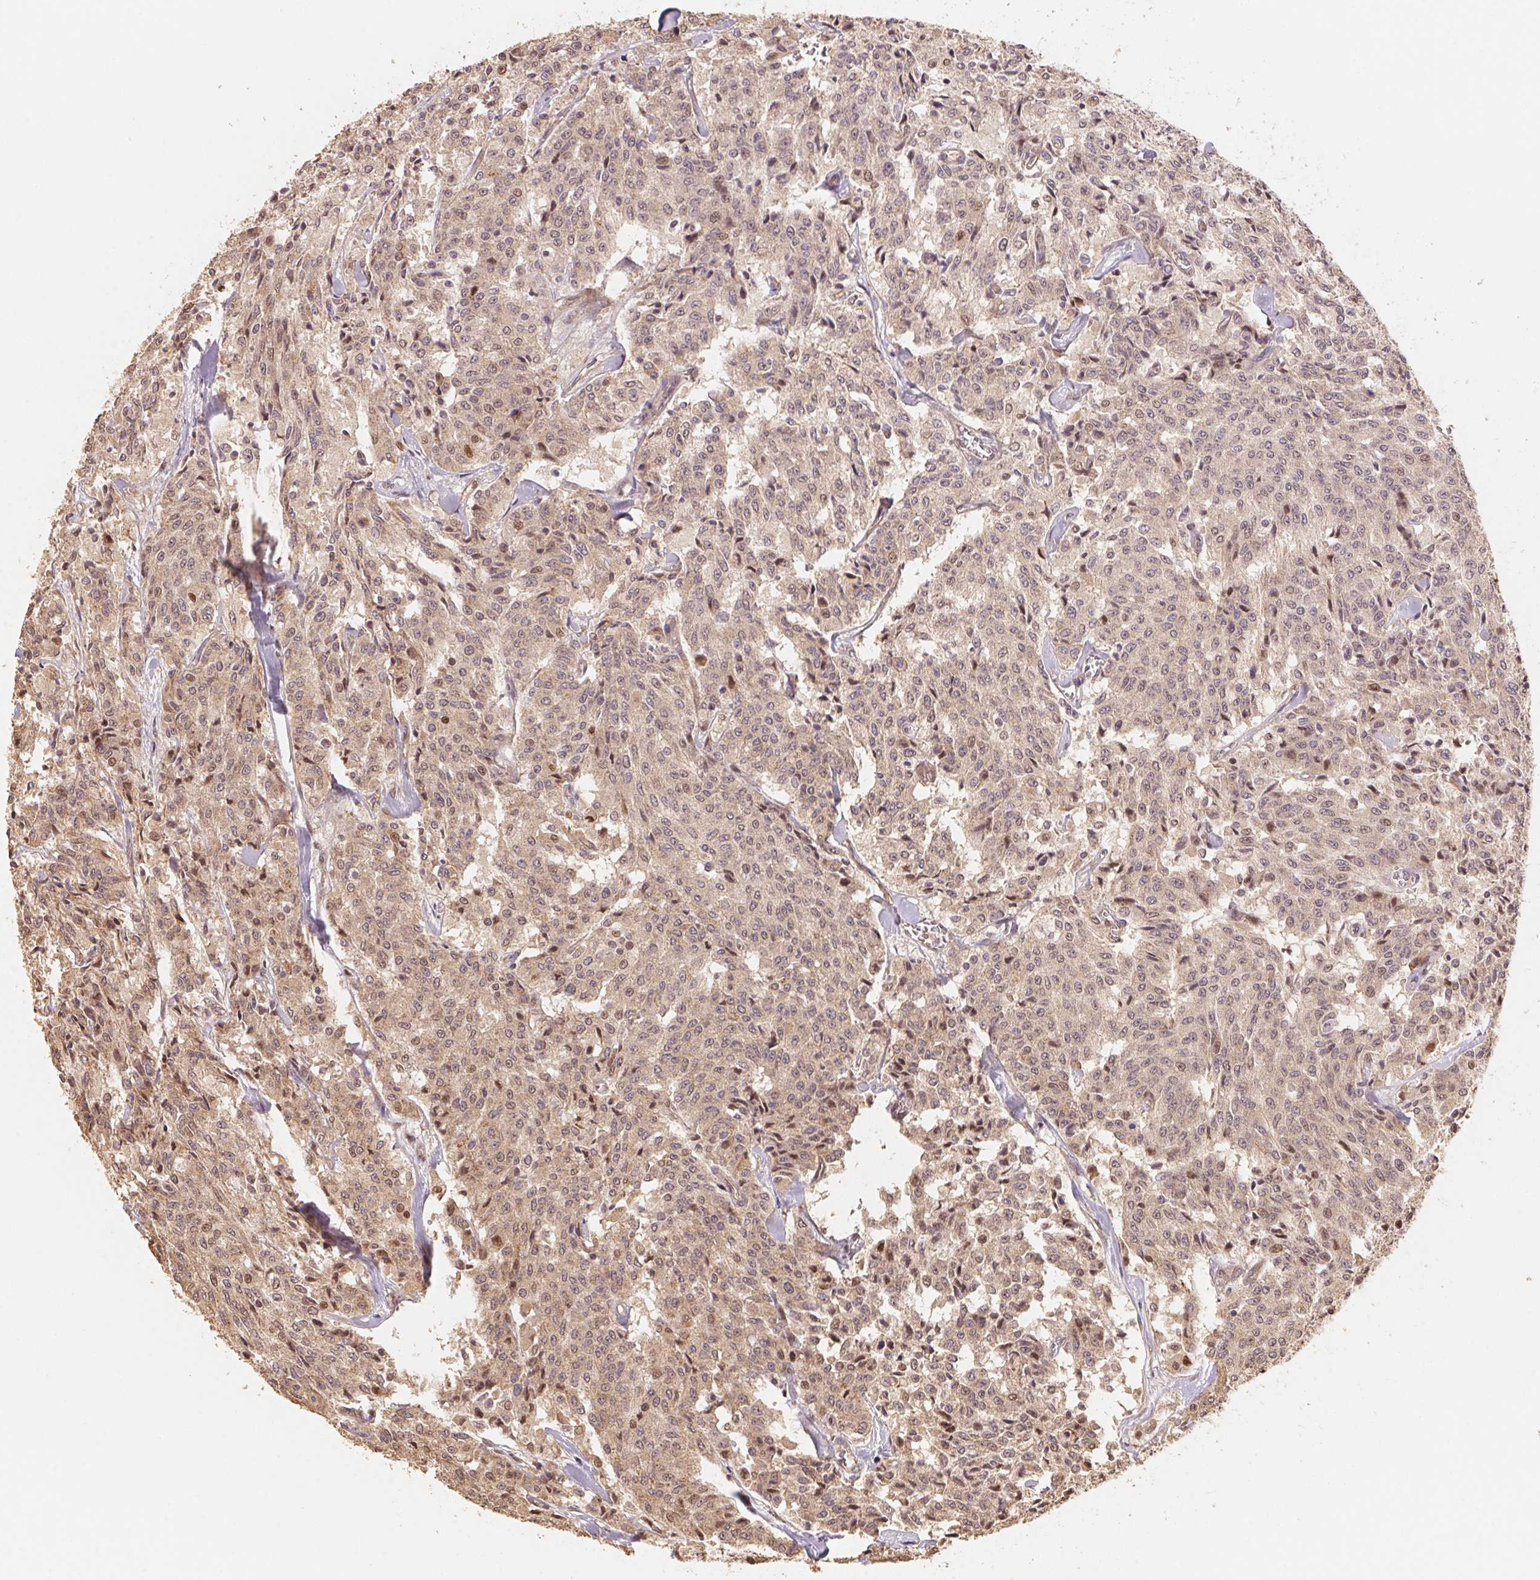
{"staining": {"intensity": "moderate", "quantity": "25%-75%", "location": "nuclear"}, "tissue": "carcinoid", "cell_type": "Tumor cells", "image_type": "cancer", "snomed": [{"axis": "morphology", "description": "Carcinoid, malignant, NOS"}, {"axis": "topography", "description": "Lung"}], "caption": "This image reveals immunohistochemistry staining of carcinoid, with medium moderate nuclear expression in about 25%-75% of tumor cells.", "gene": "TMEM222", "patient": {"sex": "male", "age": 71}}